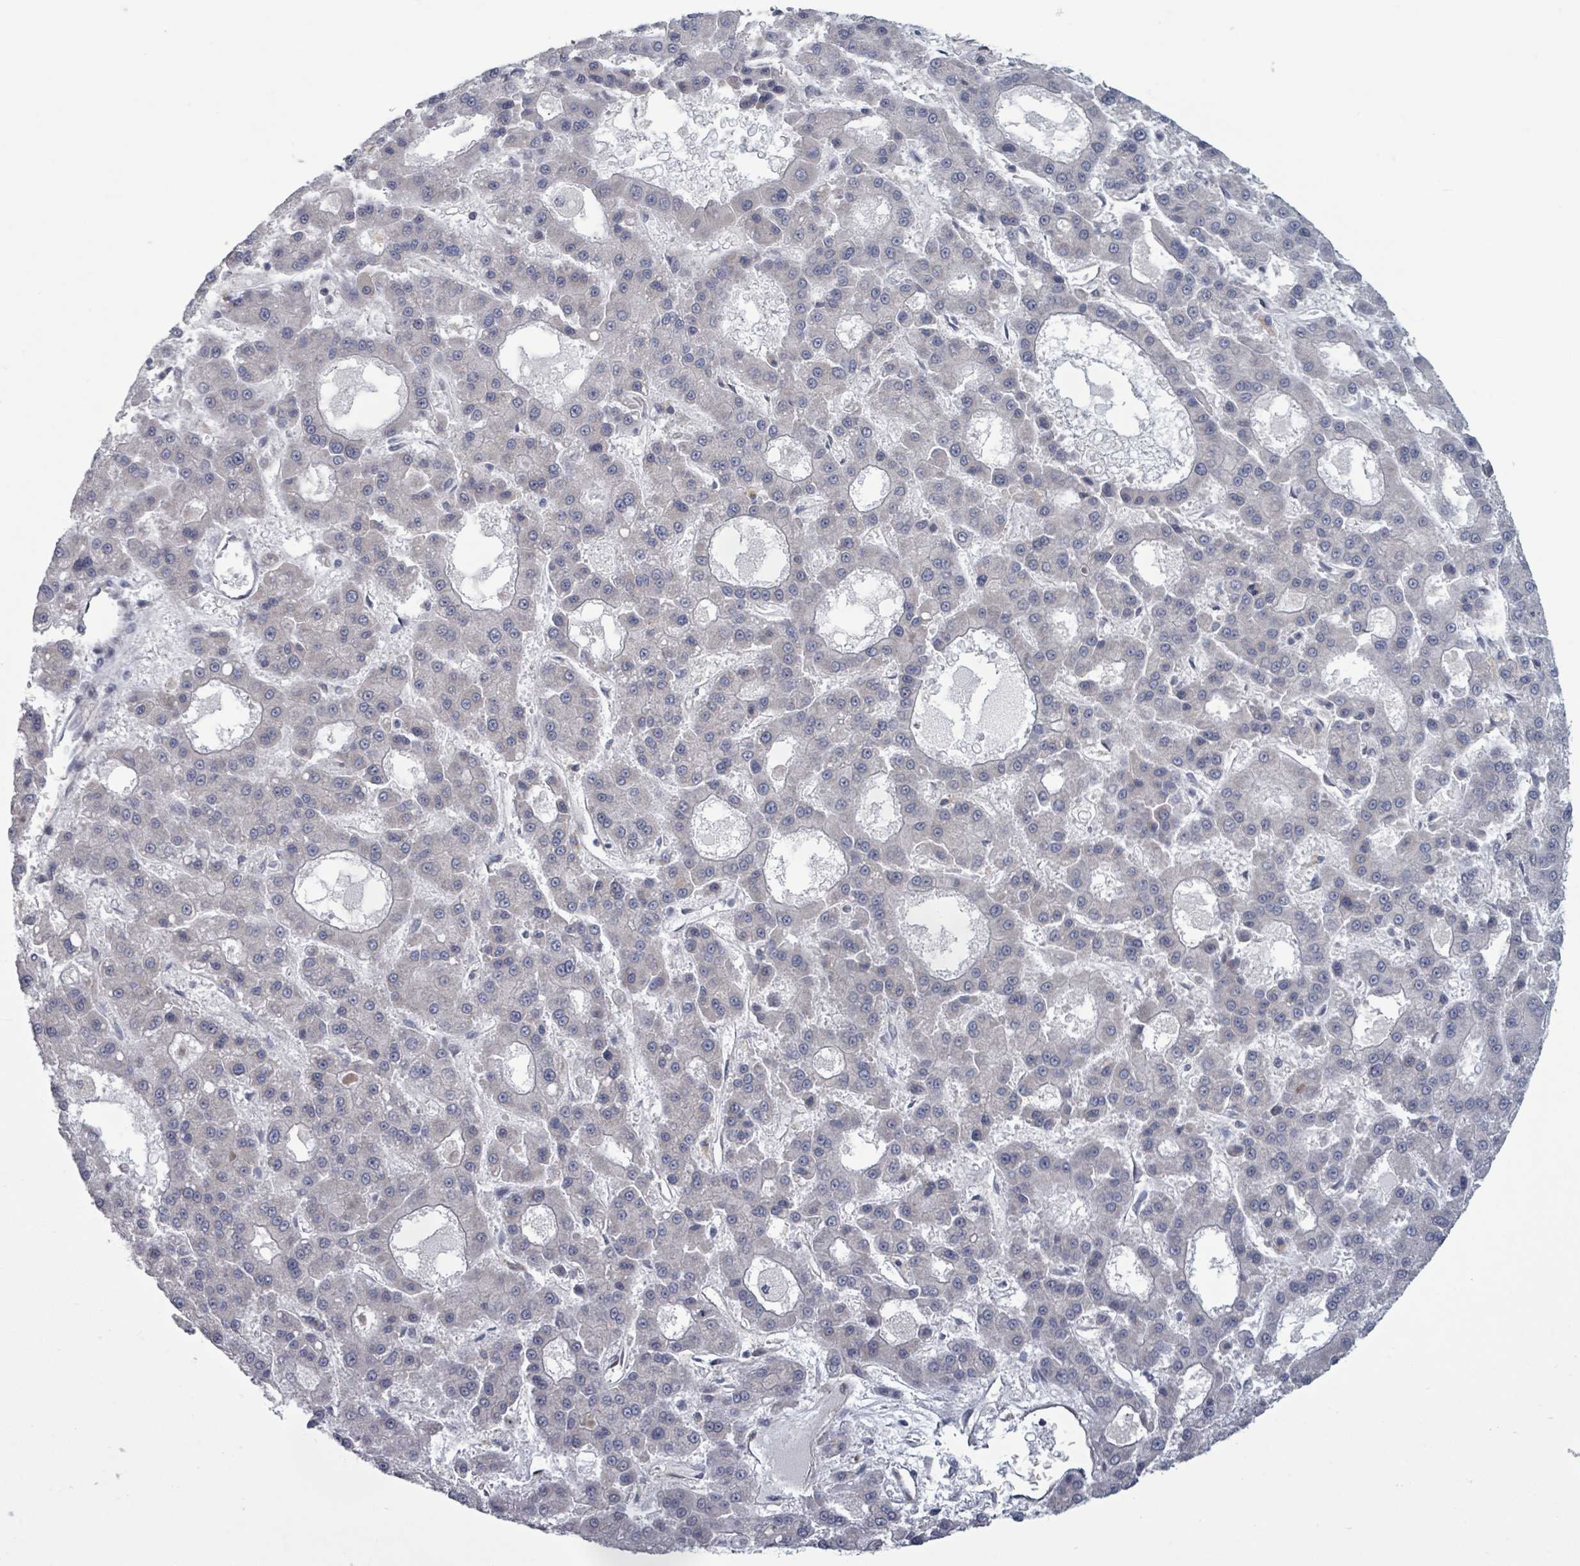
{"staining": {"intensity": "negative", "quantity": "none", "location": "none"}, "tissue": "liver cancer", "cell_type": "Tumor cells", "image_type": "cancer", "snomed": [{"axis": "morphology", "description": "Carcinoma, Hepatocellular, NOS"}, {"axis": "topography", "description": "Liver"}], "caption": "DAB (3,3'-diaminobenzidine) immunohistochemical staining of human liver hepatocellular carcinoma exhibits no significant staining in tumor cells. (DAB (3,3'-diaminobenzidine) immunohistochemistry visualized using brightfield microscopy, high magnification).", "gene": "FKBP1A", "patient": {"sex": "male", "age": 70}}